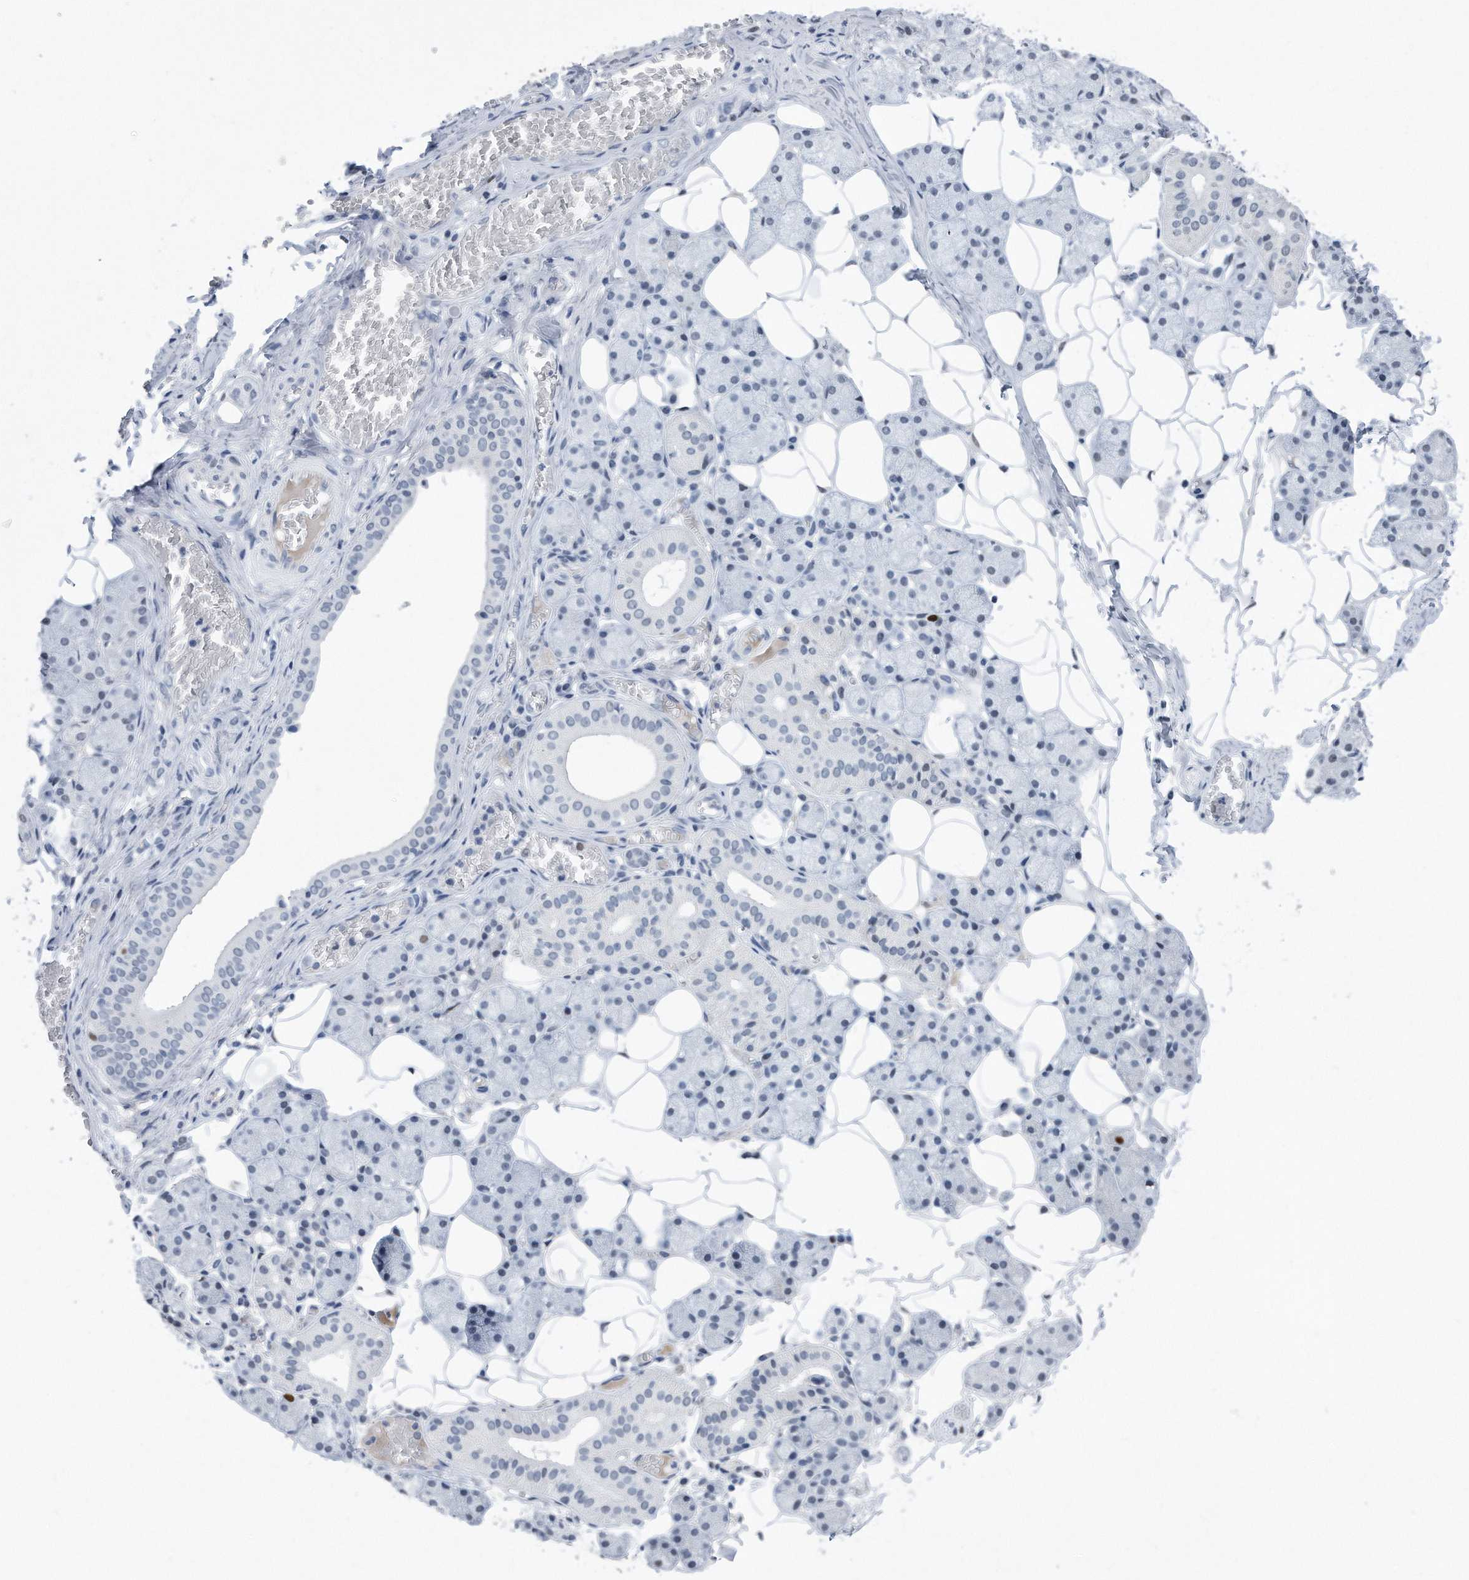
{"staining": {"intensity": "negative", "quantity": "none", "location": "none"}, "tissue": "salivary gland", "cell_type": "Glandular cells", "image_type": "normal", "snomed": [{"axis": "morphology", "description": "Normal tissue, NOS"}, {"axis": "topography", "description": "Salivary gland"}], "caption": "This is an immunohistochemistry (IHC) image of normal salivary gland. There is no expression in glandular cells.", "gene": "PCNA", "patient": {"sex": "female", "age": 33}}